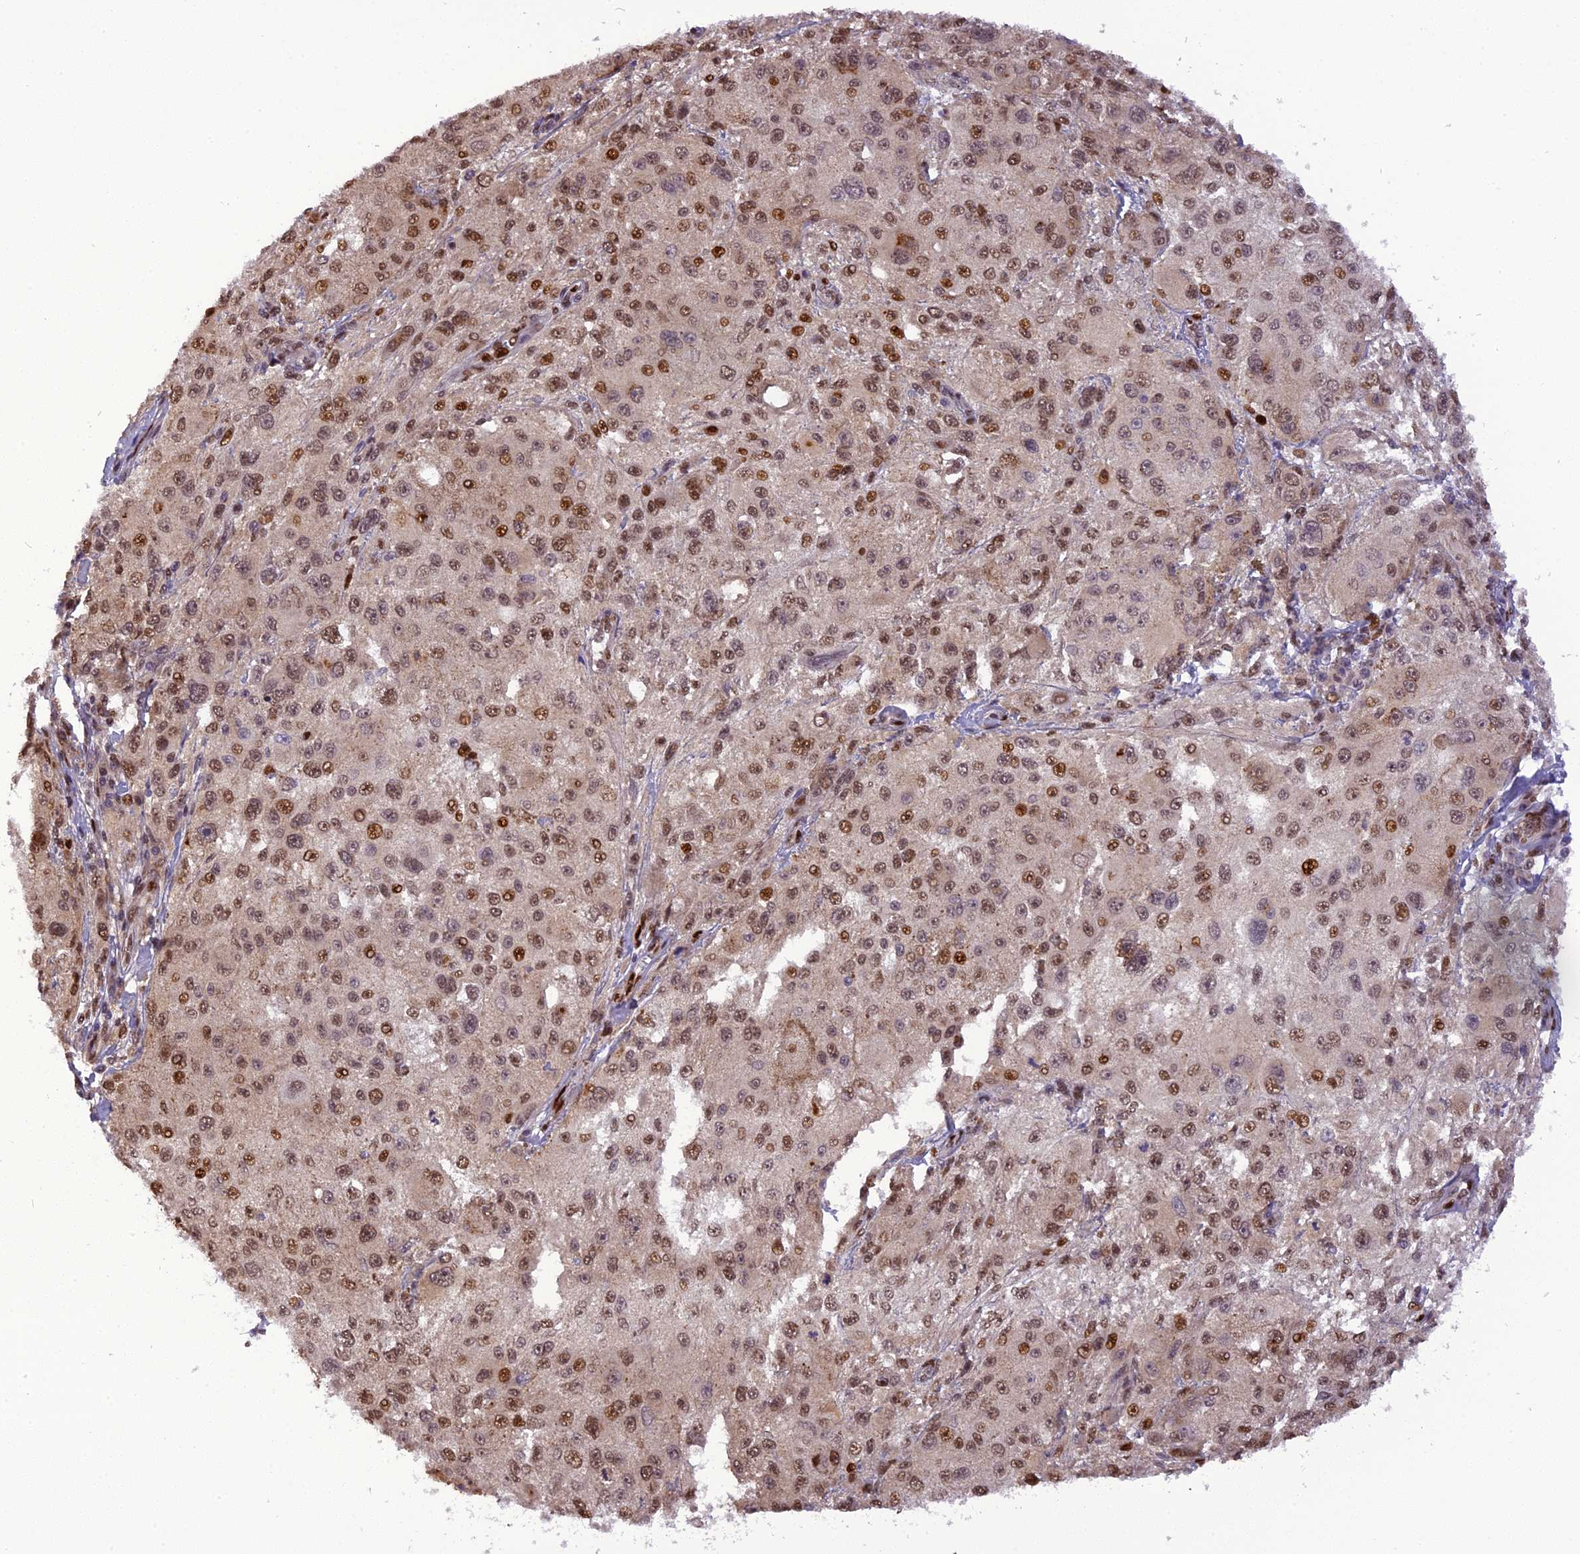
{"staining": {"intensity": "moderate", "quantity": ">75%", "location": "nuclear"}, "tissue": "melanoma", "cell_type": "Tumor cells", "image_type": "cancer", "snomed": [{"axis": "morphology", "description": "Necrosis, NOS"}, {"axis": "morphology", "description": "Malignant melanoma, NOS"}, {"axis": "topography", "description": "Skin"}], "caption": "Moderate nuclear staining for a protein is identified in approximately >75% of tumor cells of melanoma using IHC.", "gene": "MICALL1", "patient": {"sex": "female", "age": 87}}